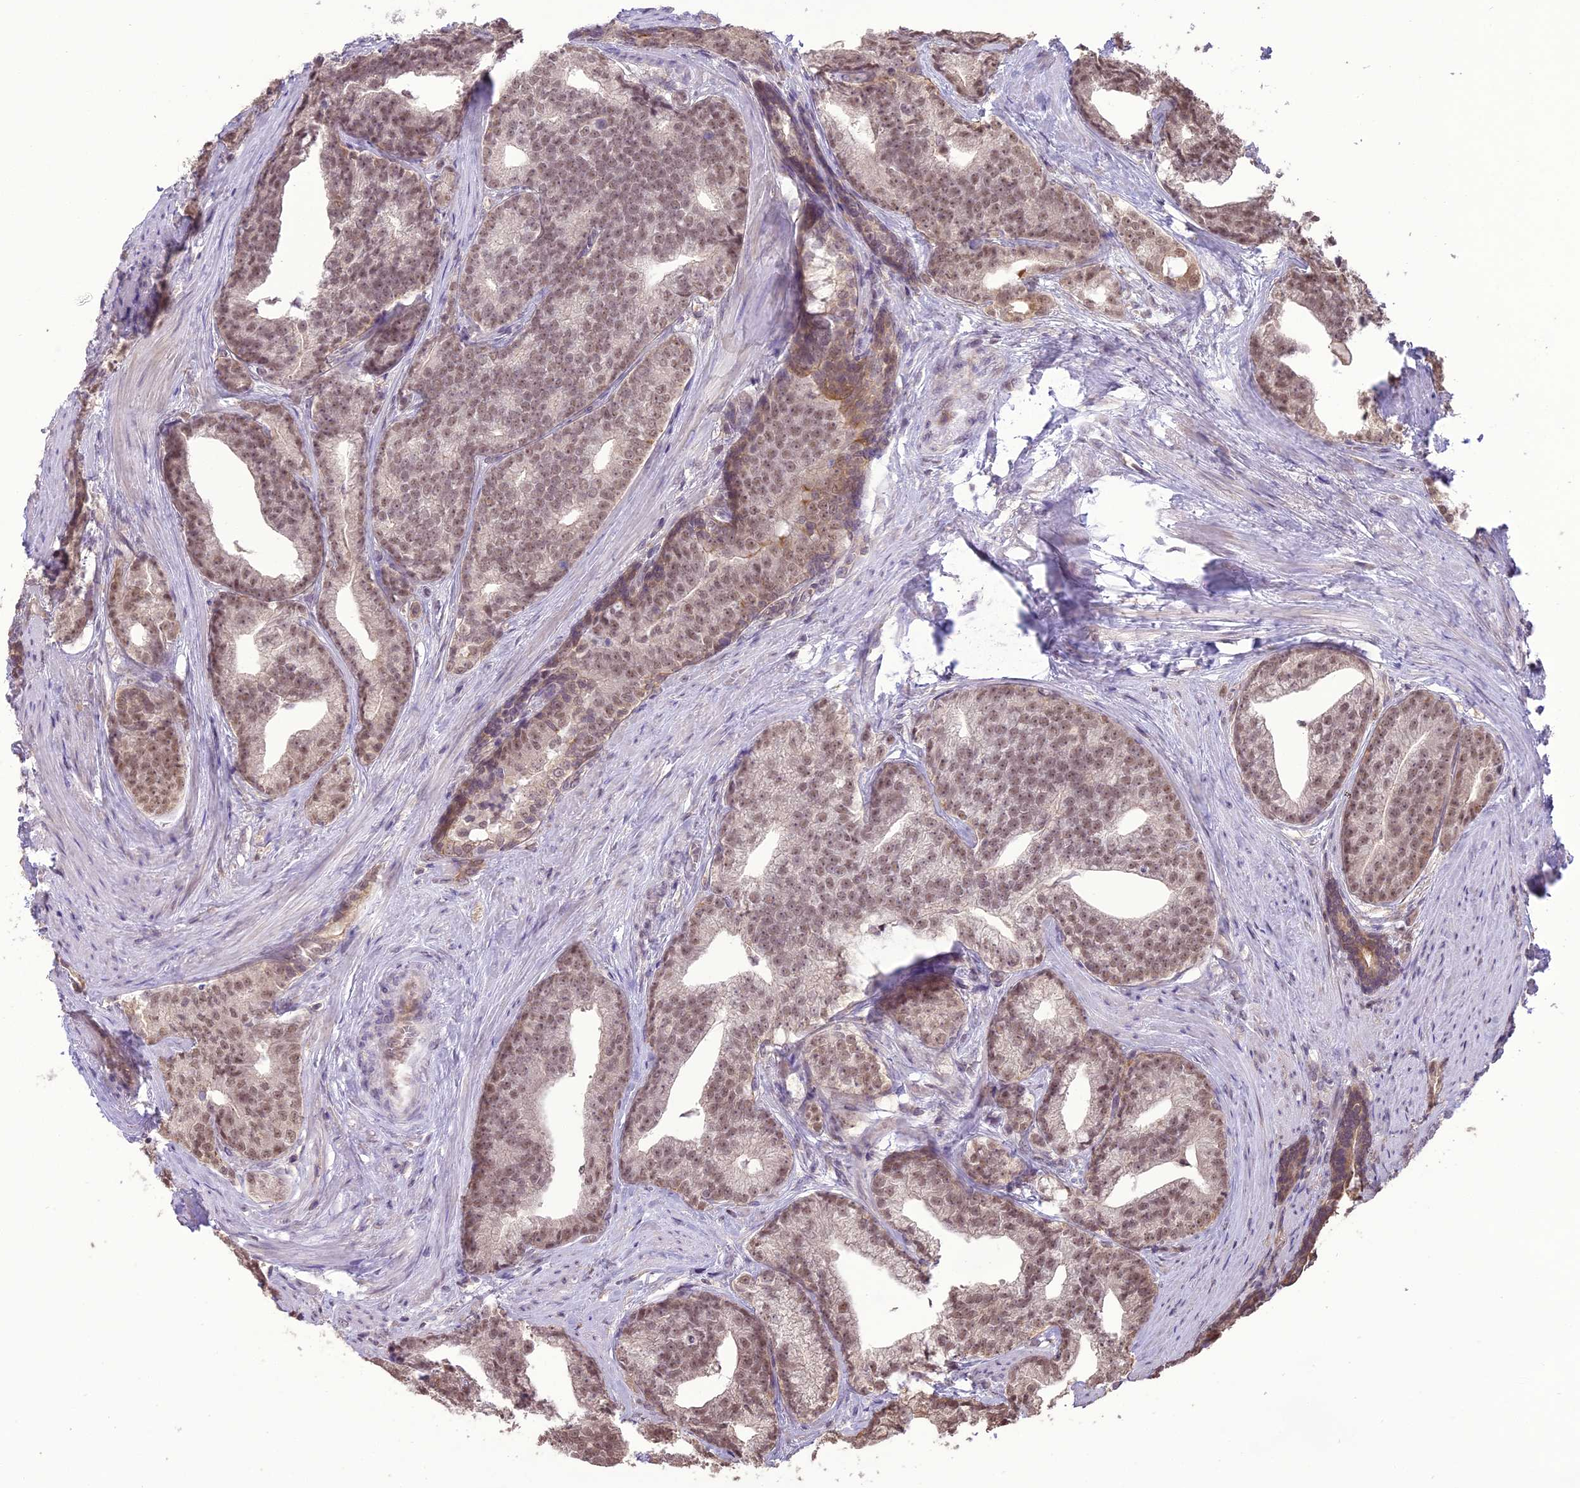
{"staining": {"intensity": "moderate", "quantity": "25%-75%", "location": "nuclear"}, "tissue": "prostate cancer", "cell_type": "Tumor cells", "image_type": "cancer", "snomed": [{"axis": "morphology", "description": "Adenocarcinoma, Low grade"}, {"axis": "topography", "description": "Prostate"}], "caption": "Prostate cancer (adenocarcinoma (low-grade)) stained for a protein (brown) exhibits moderate nuclear positive staining in approximately 25%-75% of tumor cells.", "gene": "TIGD7", "patient": {"sex": "male", "age": 71}}